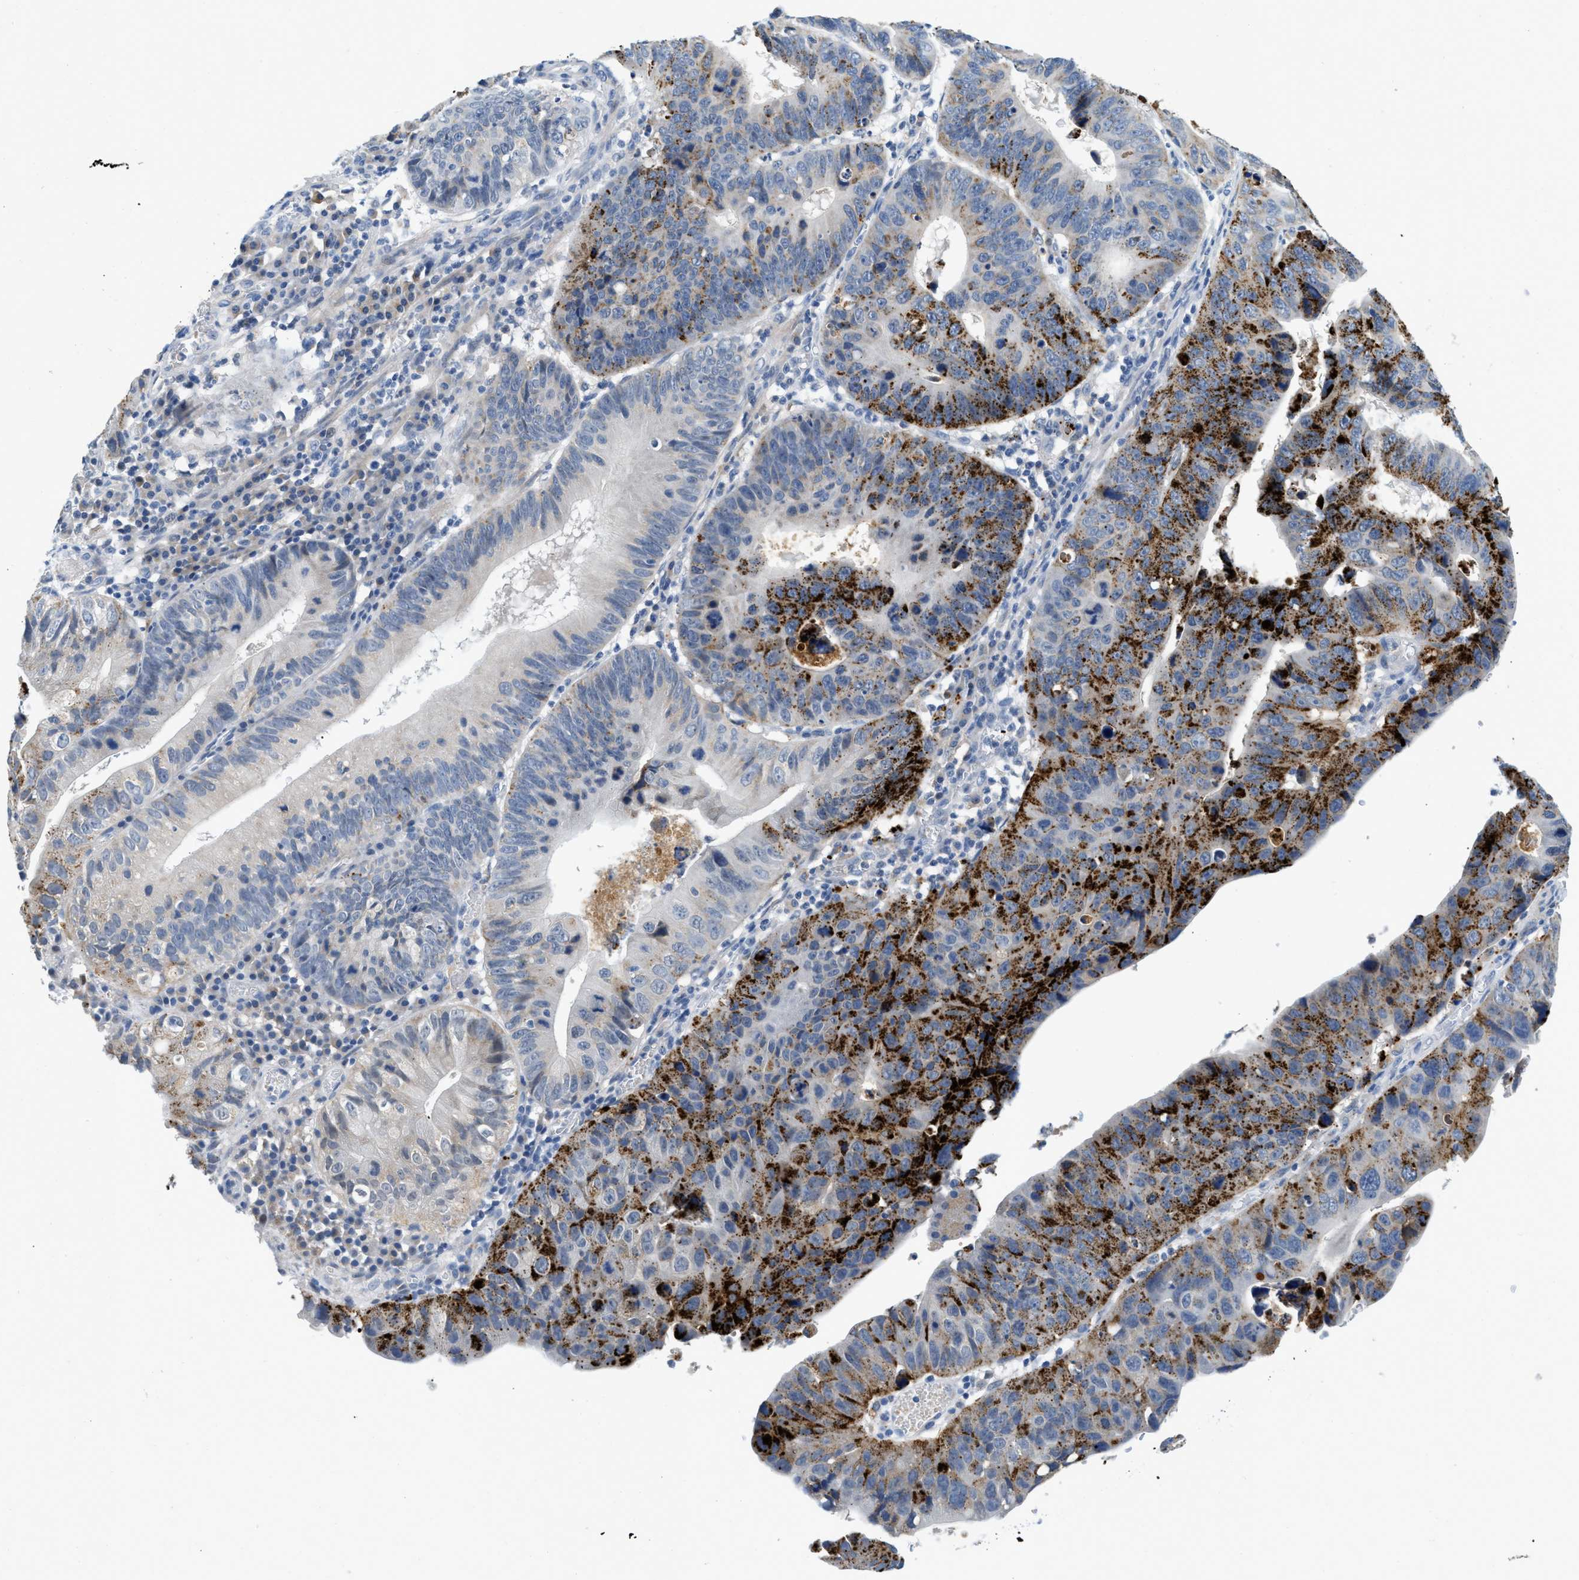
{"staining": {"intensity": "strong", "quantity": "25%-75%", "location": "cytoplasmic/membranous"}, "tissue": "stomach cancer", "cell_type": "Tumor cells", "image_type": "cancer", "snomed": [{"axis": "morphology", "description": "Adenocarcinoma, NOS"}, {"axis": "topography", "description": "Stomach"}], "caption": "The immunohistochemical stain shows strong cytoplasmic/membranous expression in tumor cells of stomach cancer tissue. (Brightfield microscopy of DAB IHC at high magnification).", "gene": "TSPAN3", "patient": {"sex": "male", "age": 59}}